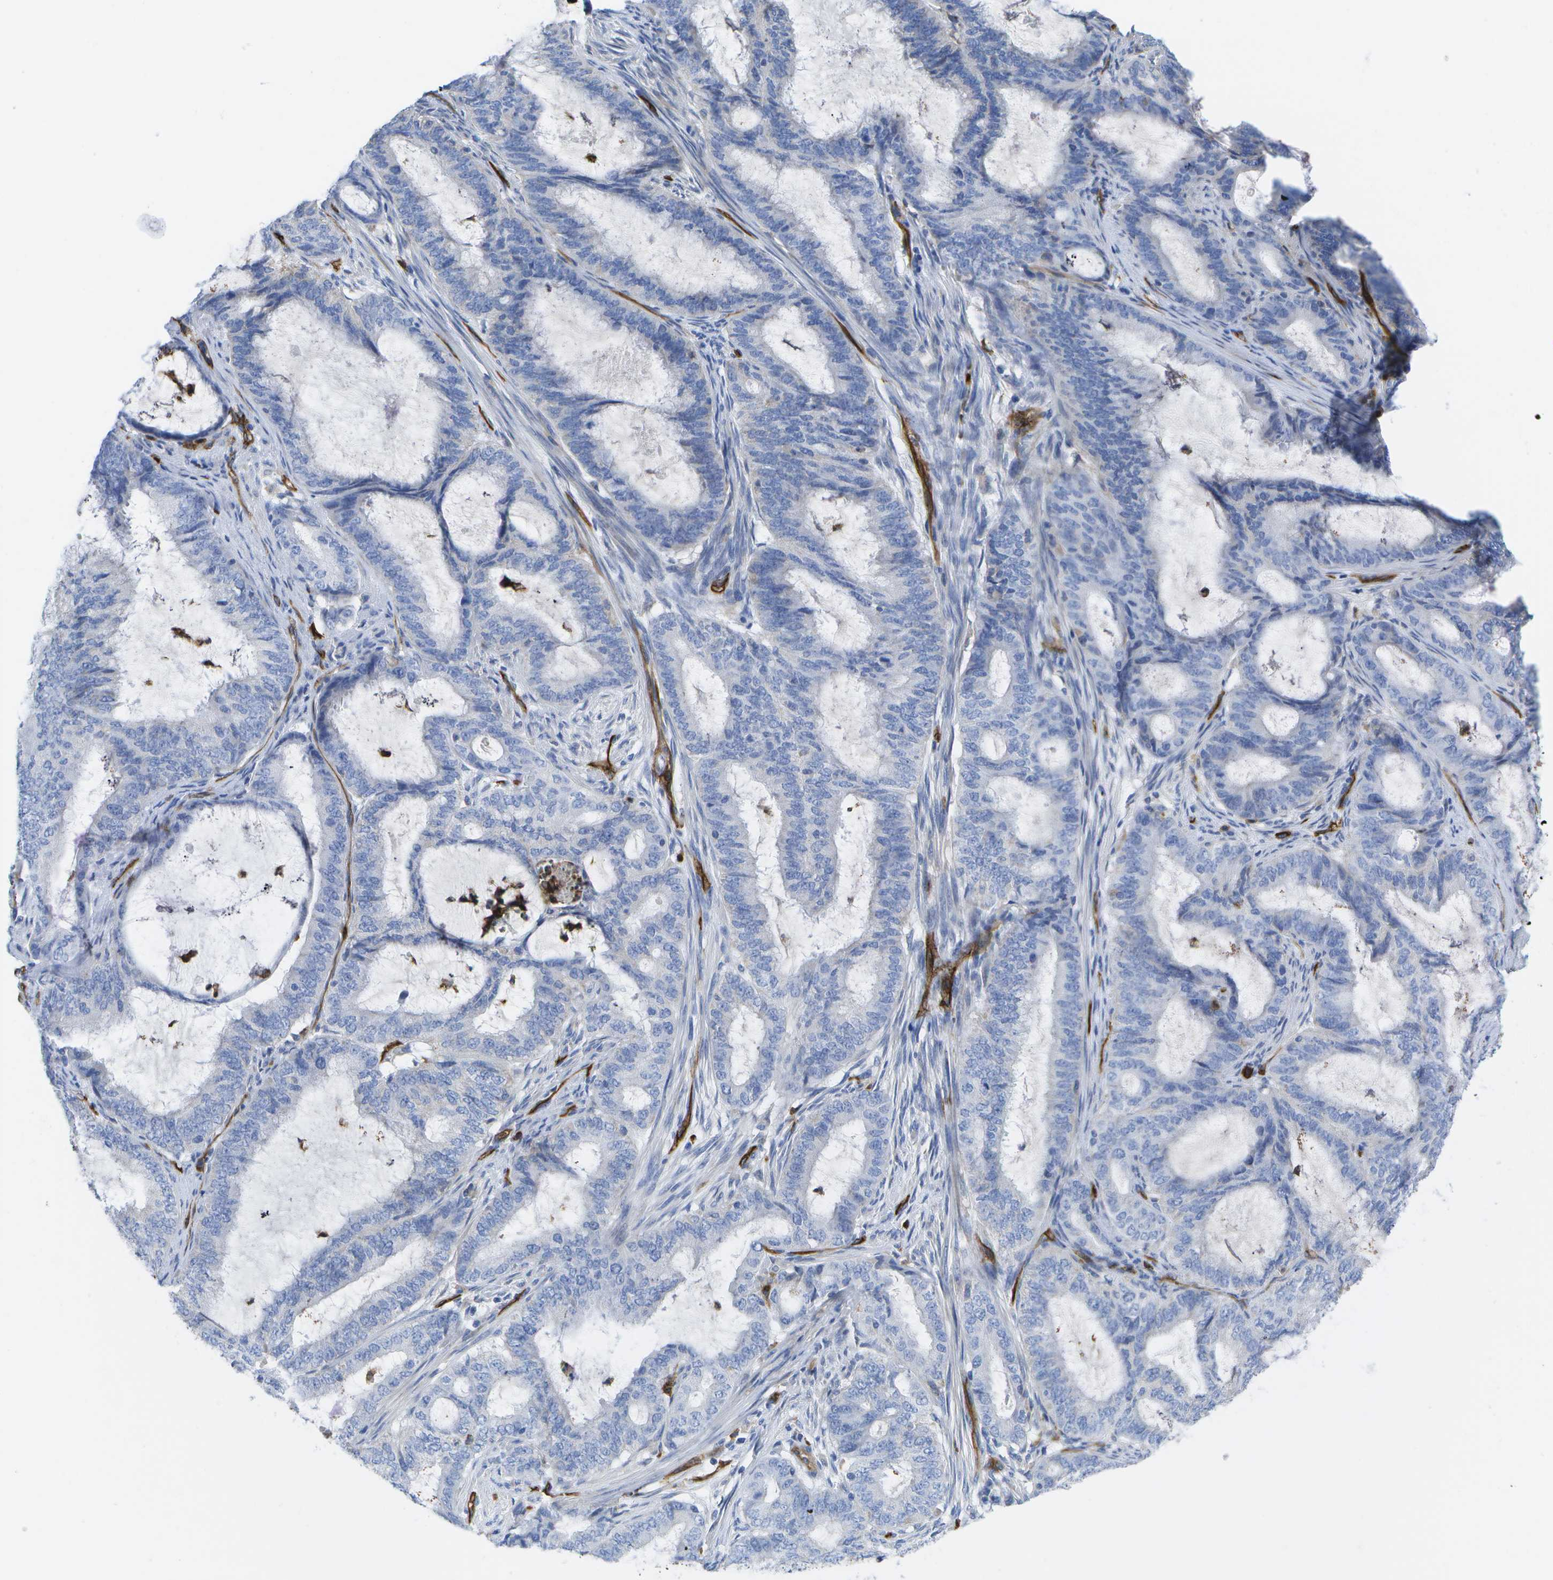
{"staining": {"intensity": "negative", "quantity": "none", "location": "none"}, "tissue": "endometrial cancer", "cell_type": "Tumor cells", "image_type": "cancer", "snomed": [{"axis": "morphology", "description": "Adenocarcinoma, NOS"}, {"axis": "topography", "description": "Endometrium"}], "caption": "Immunohistochemical staining of human endometrial adenocarcinoma shows no significant positivity in tumor cells.", "gene": "DYSF", "patient": {"sex": "female", "age": 70}}